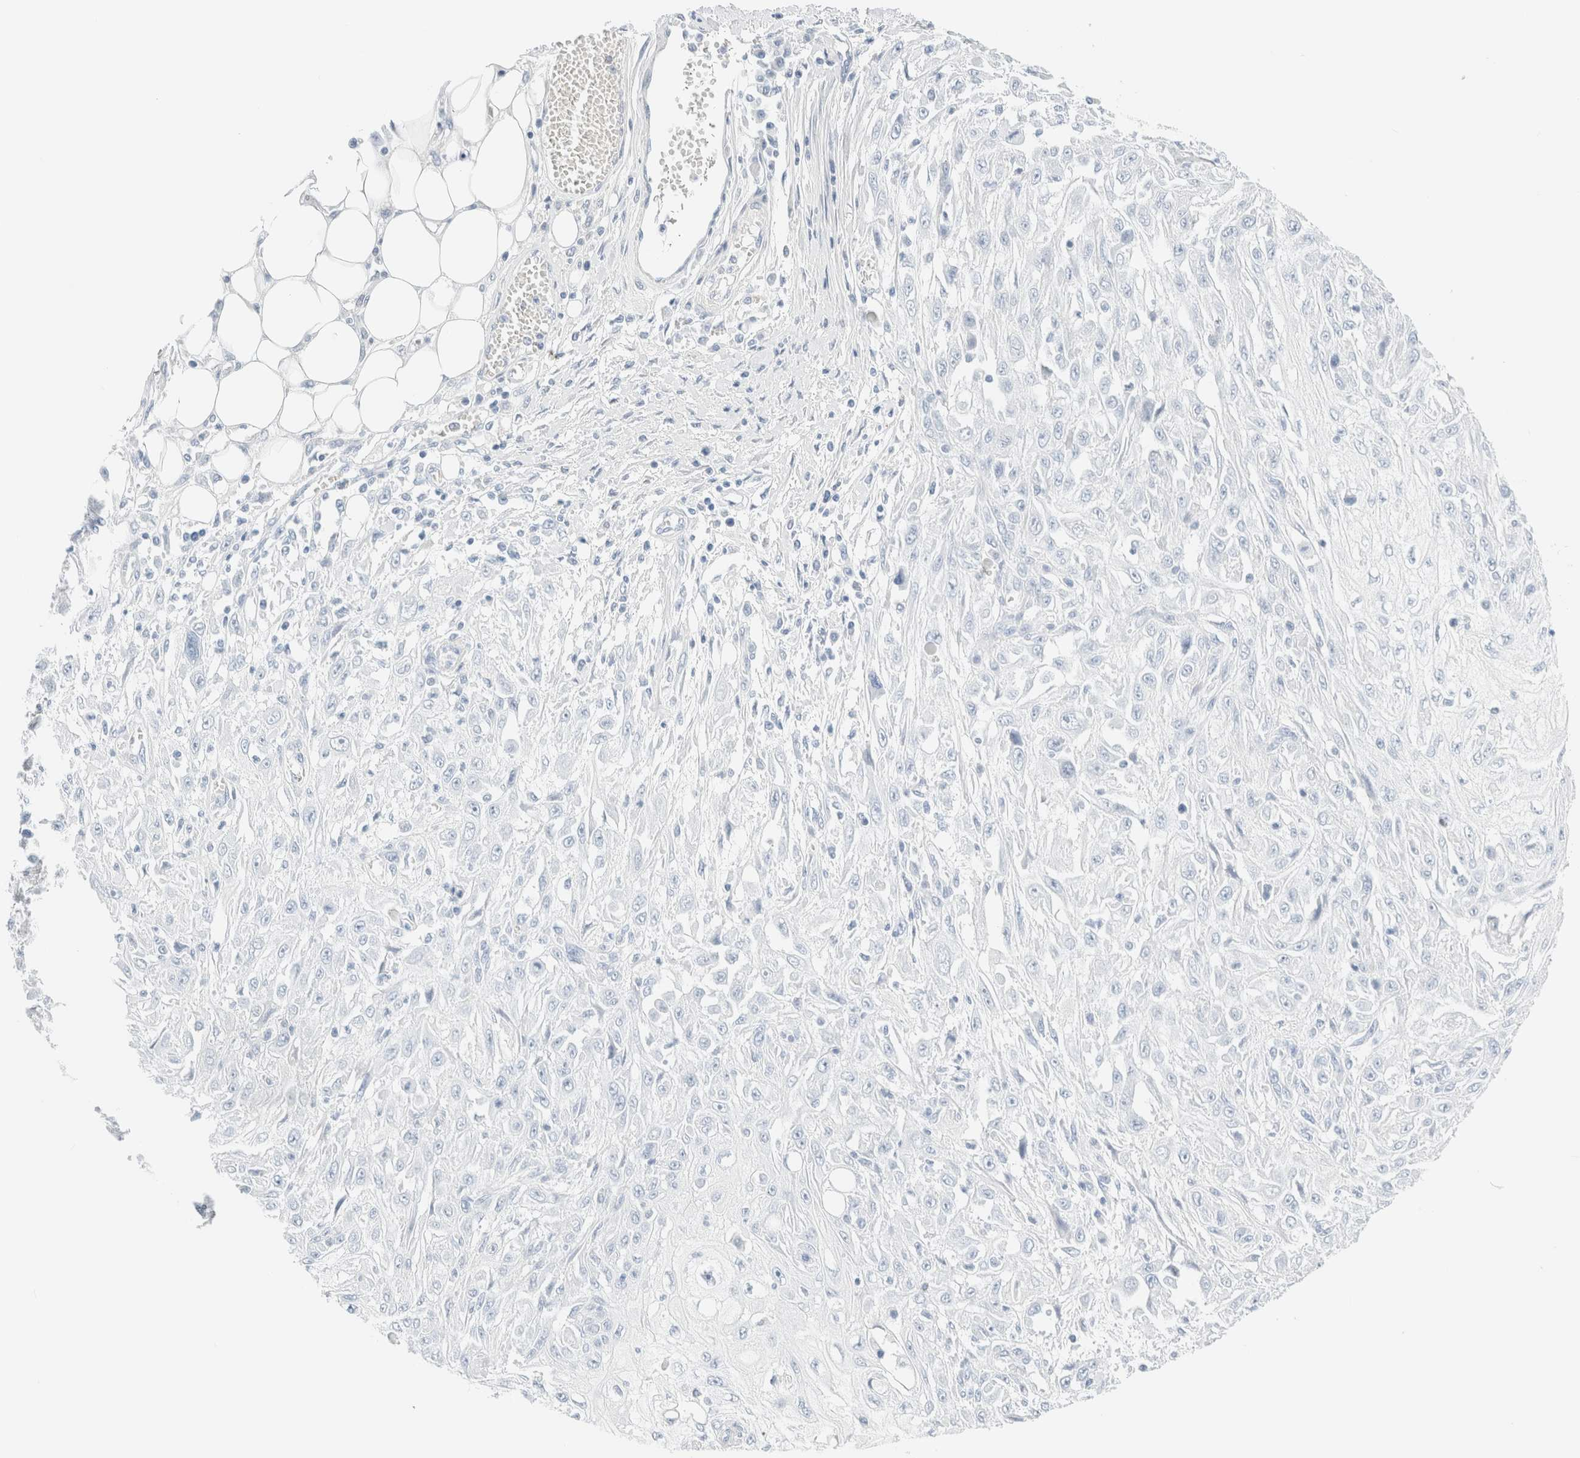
{"staining": {"intensity": "negative", "quantity": "none", "location": "none"}, "tissue": "skin cancer", "cell_type": "Tumor cells", "image_type": "cancer", "snomed": [{"axis": "morphology", "description": "Squamous cell carcinoma, NOS"}, {"axis": "morphology", "description": "Squamous cell carcinoma, metastatic, NOS"}, {"axis": "topography", "description": "Skin"}, {"axis": "topography", "description": "Lymph node"}], "caption": "The IHC photomicrograph has no significant staining in tumor cells of skin cancer tissue.", "gene": "DPYS", "patient": {"sex": "male", "age": 75}}